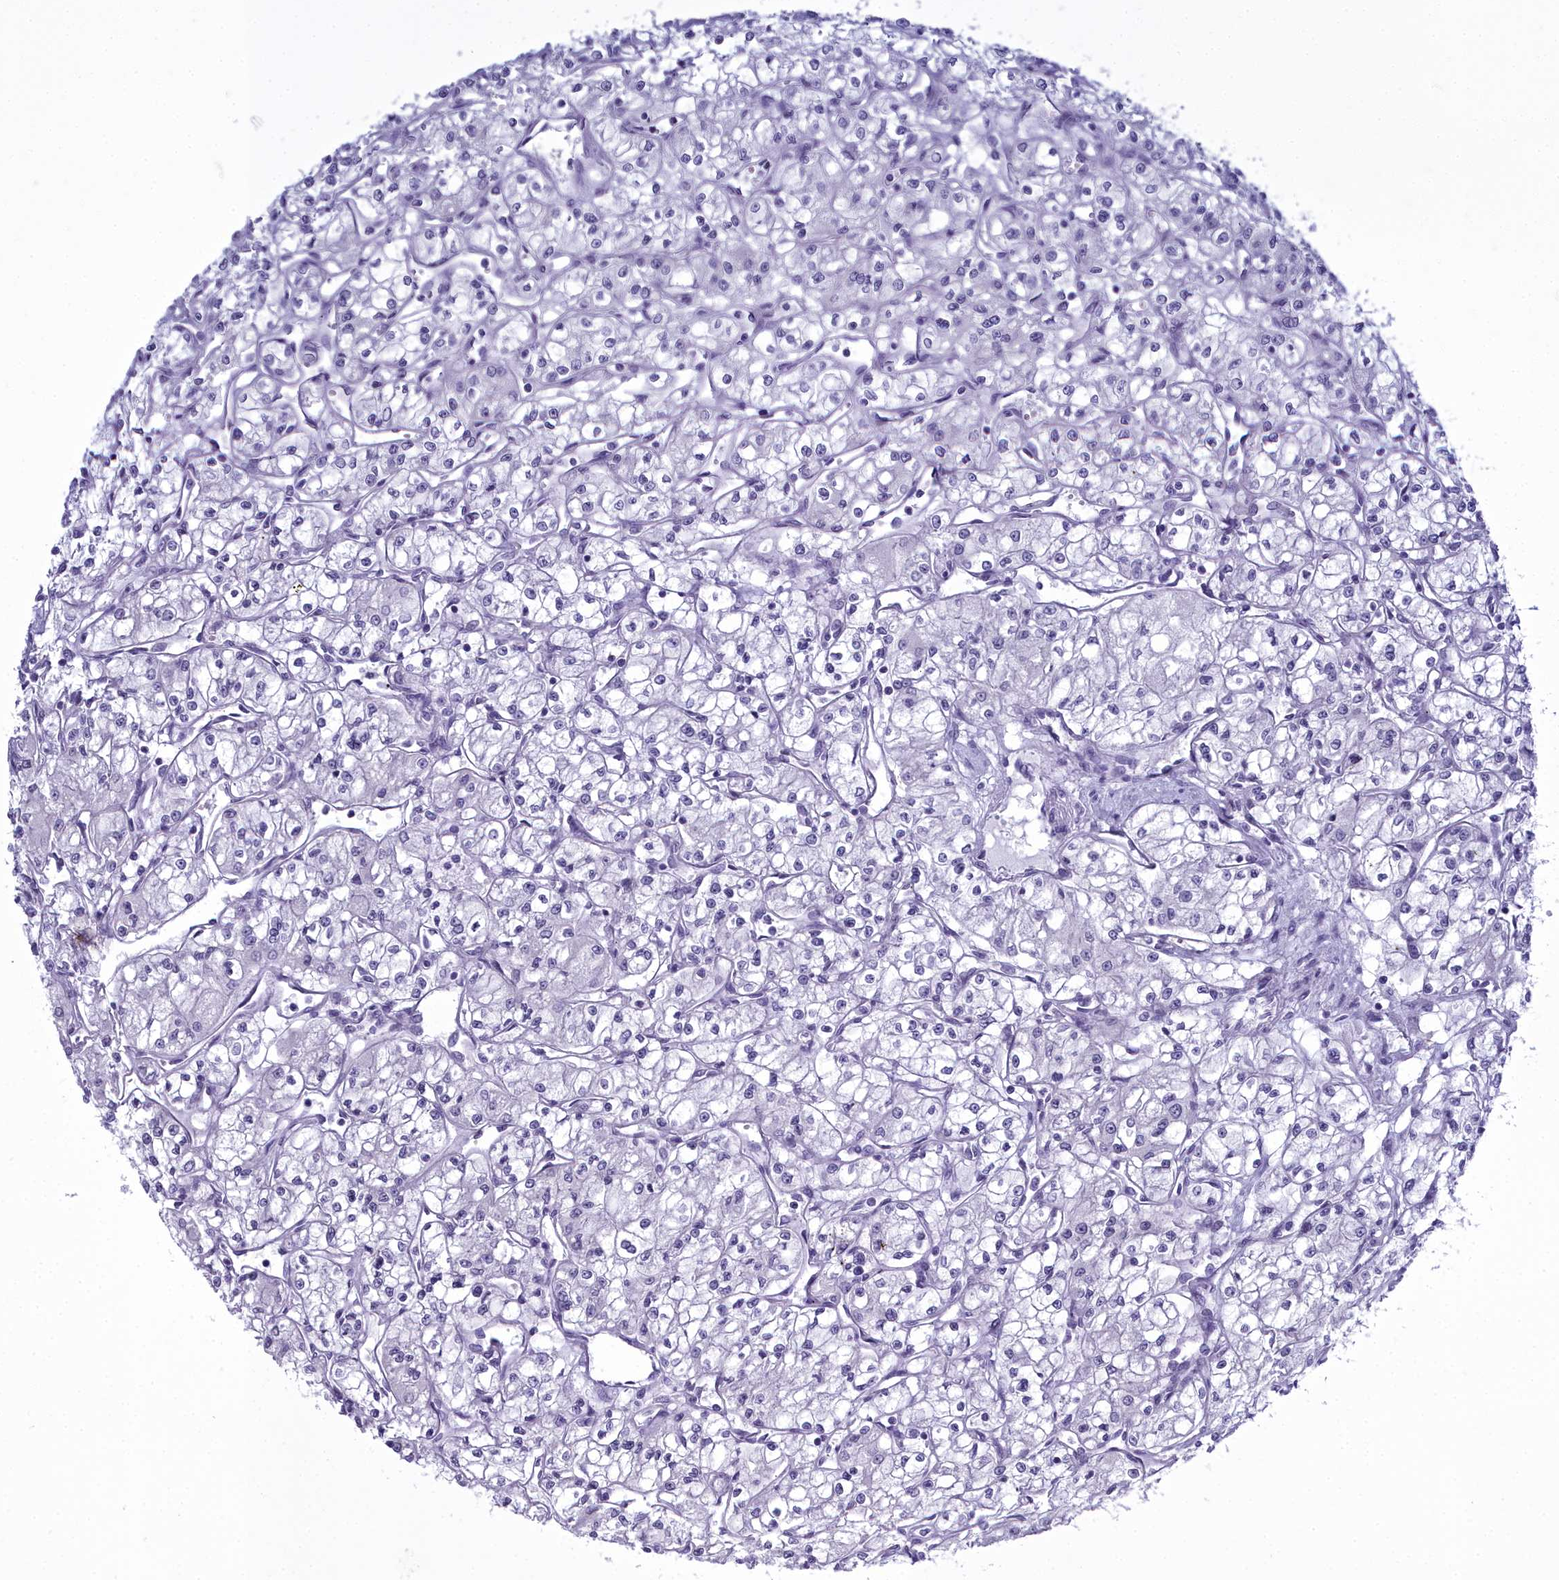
{"staining": {"intensity": "negative", "quantity": "none", "location": "none"}, "tissue": "renal cancer", "cell_type": "Tumor cells", "image_type": "cancer", "snomed": [{"axis": "morphology", "description": "Adenocarcinoma, NOS"}, {"axis": "topography", "description": "Kidney"}], "caption": "There is no significant staining in tumor cells of adenocarcinoma (renal).", "gene": "MAP6", "patient": {"sex": "male", "age": 59}}